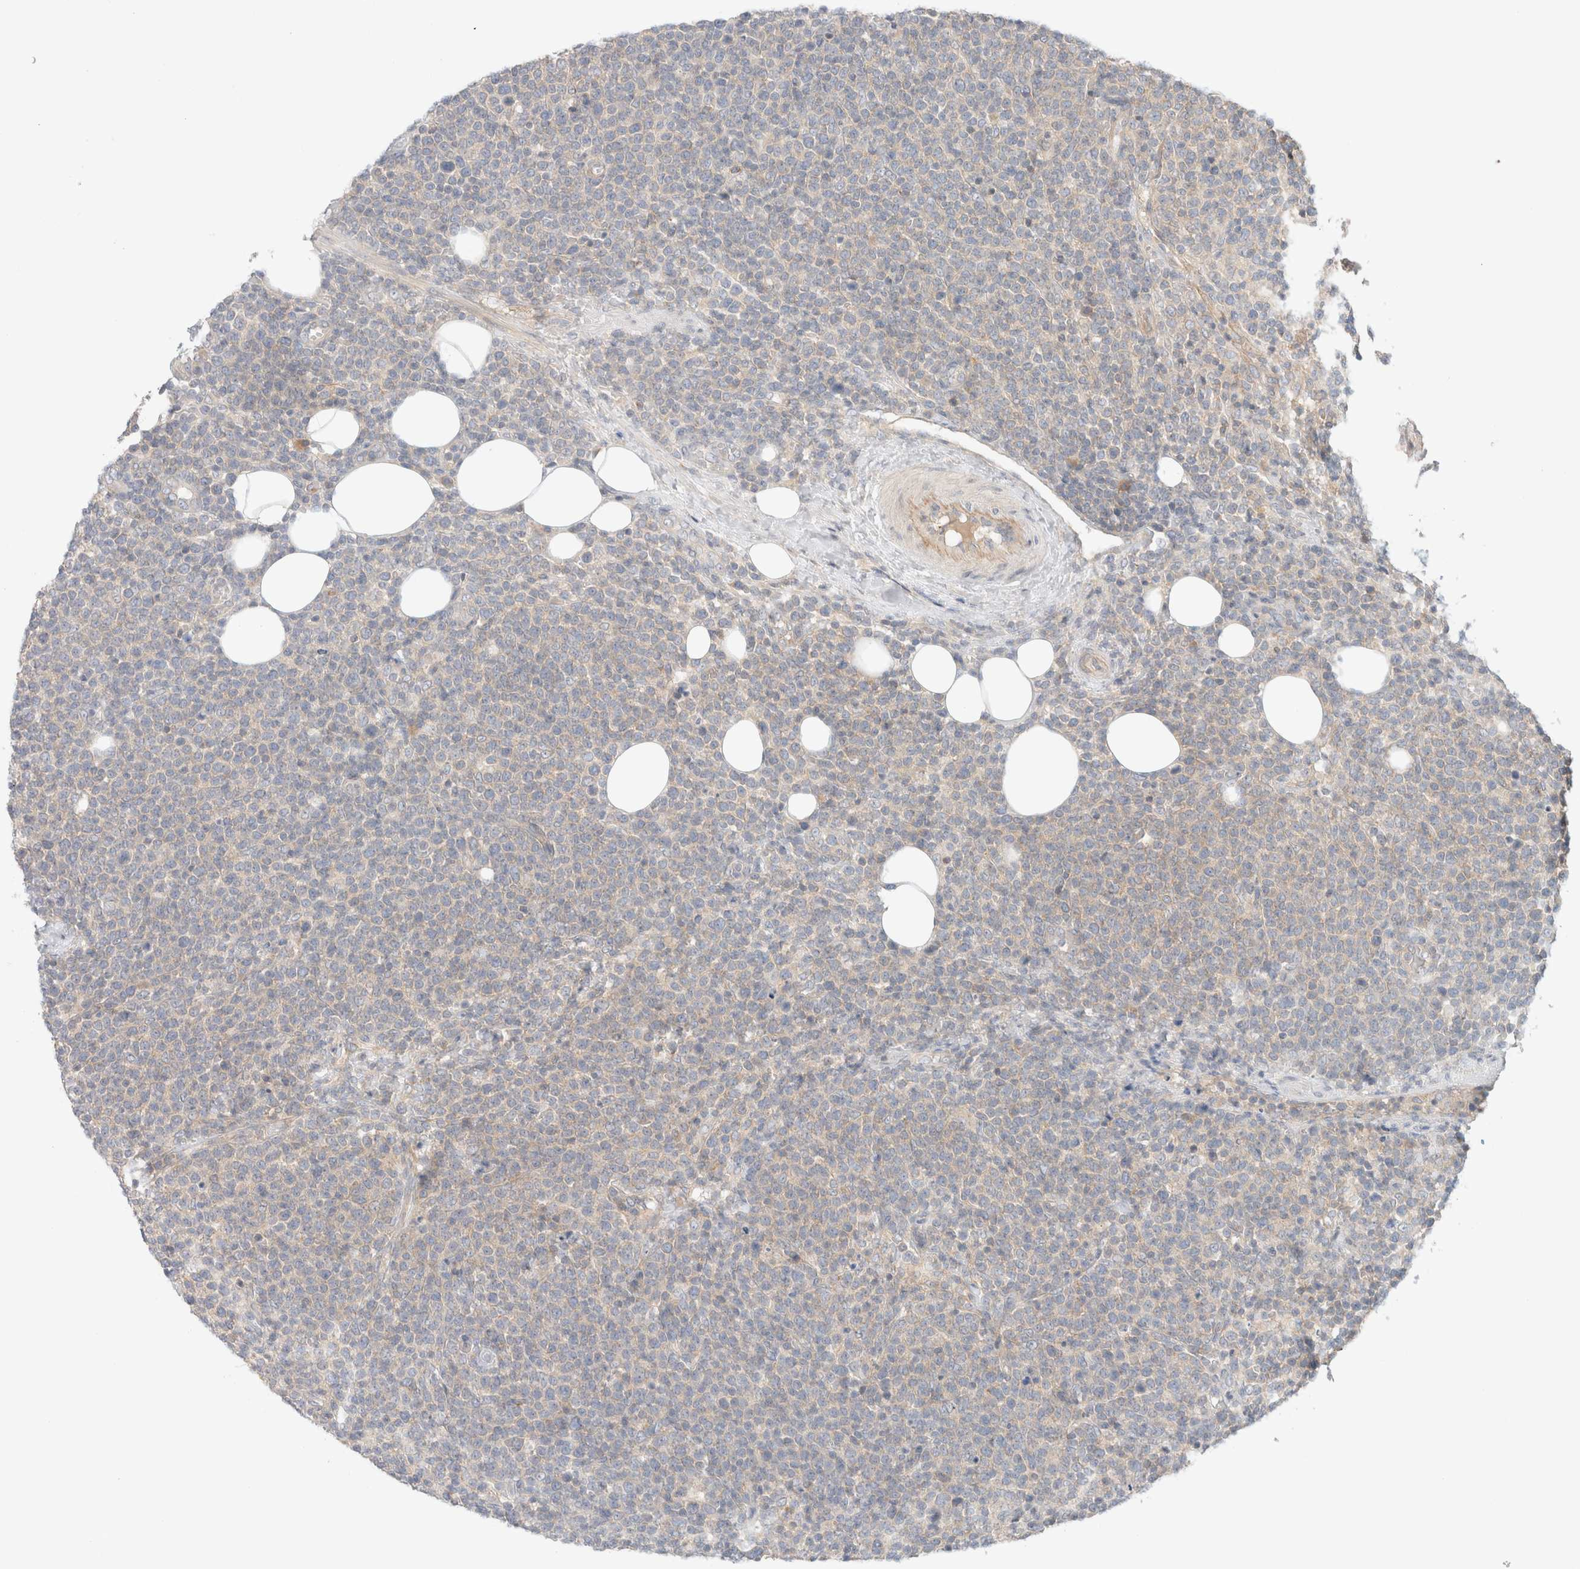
{"staining": {"intensity": "weak", "quantity": "<25%", "location": "cytoplasmic/membranous"}, "tissue": "lymphoma", "cell_type": "Tumor cells", "image_type": "cancer", "snomed": [{"axis": "morphology", "description": "Malignant lymphoma, non-Hodgkin's type, High grade"}, {"axis": "topography", "description": "Lymph node"}], "caption": "This image is of high-grade malignant lymphoma, non-Hodgkin's type stained with immunohistochemistry to label a protein in brown with the nuclei are counter-stained blue. There is no staining in tumor cells.", "gene": "MARK3", "patient": {"sex": "male", "age": 61}}